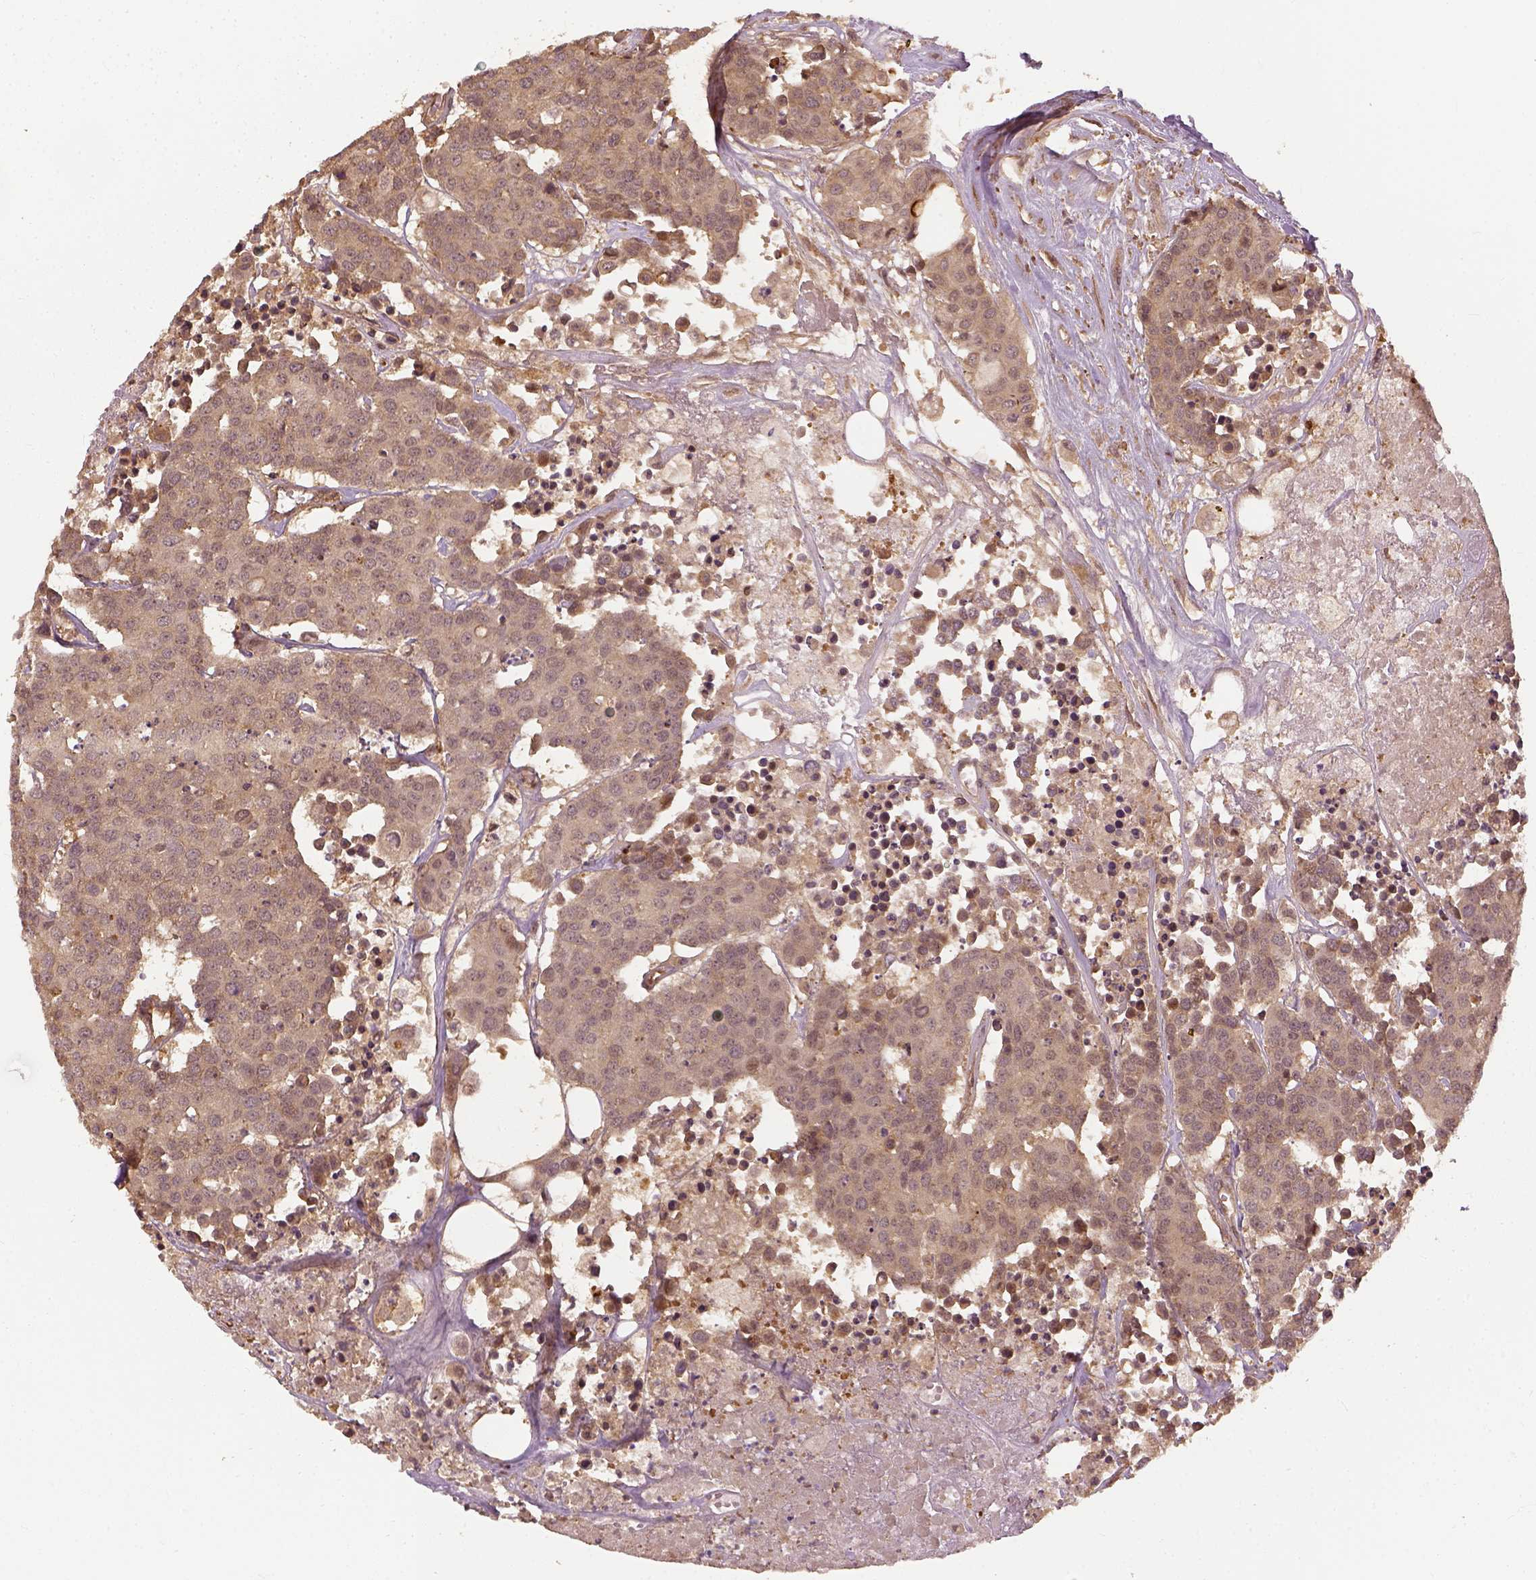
{"staining": {"intensity": "weak", "quantity": ">75%", "location": "cytoplasmic/membranous"}, "tissue": "carcinoid", "cell_type": "Tumor cells", "image_type": "cancer", "snomed": [{"axis": "morphology", "description": "Carcinoid, malignant, NOS"}, {"axis": "topography", "description": "Colon"}], "caption": "Weak cytoplasmic/membranous protein expression is appreciated in approximately >75% of tumor cells in carcinoid.", "gene": "VEGFA", "patient": {"sex": "male", "age": 81}}